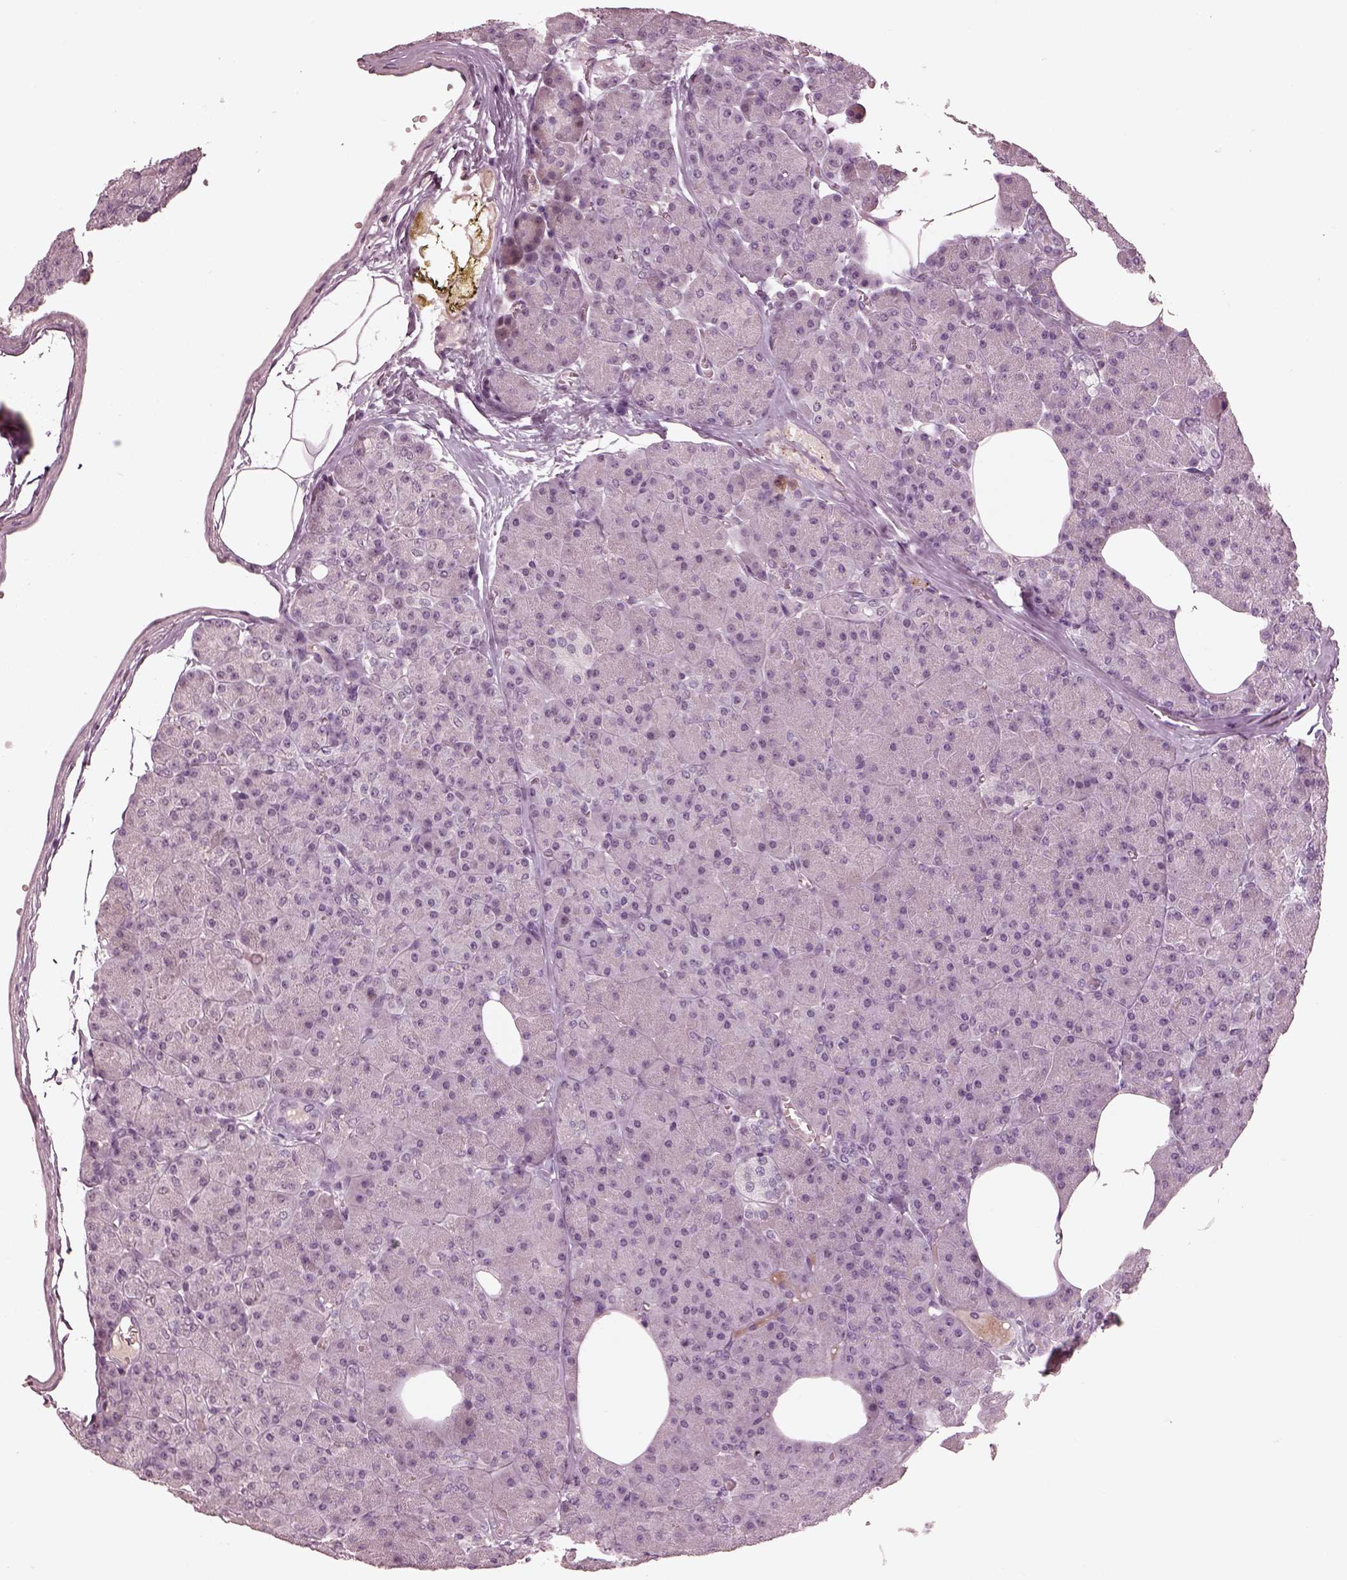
{"staining": {"intensity": "negative", "quantity": "none", "location": "none"}, "tissue": "pancreas", "cell_type": "Exocrine glandular cells", "image_type": "normal", "snomed": [{"axis": "morphology", "description": "Normal tissue, NOS"}, {"axis": "topography", "description": "Pancreas"}], "caption": "Pancreas was stained to show a protein in brown. There is no significant staining in exocrine glandular cells.", "gene": "KCNA2", "patient": {"sex": "female", "age": 45}}